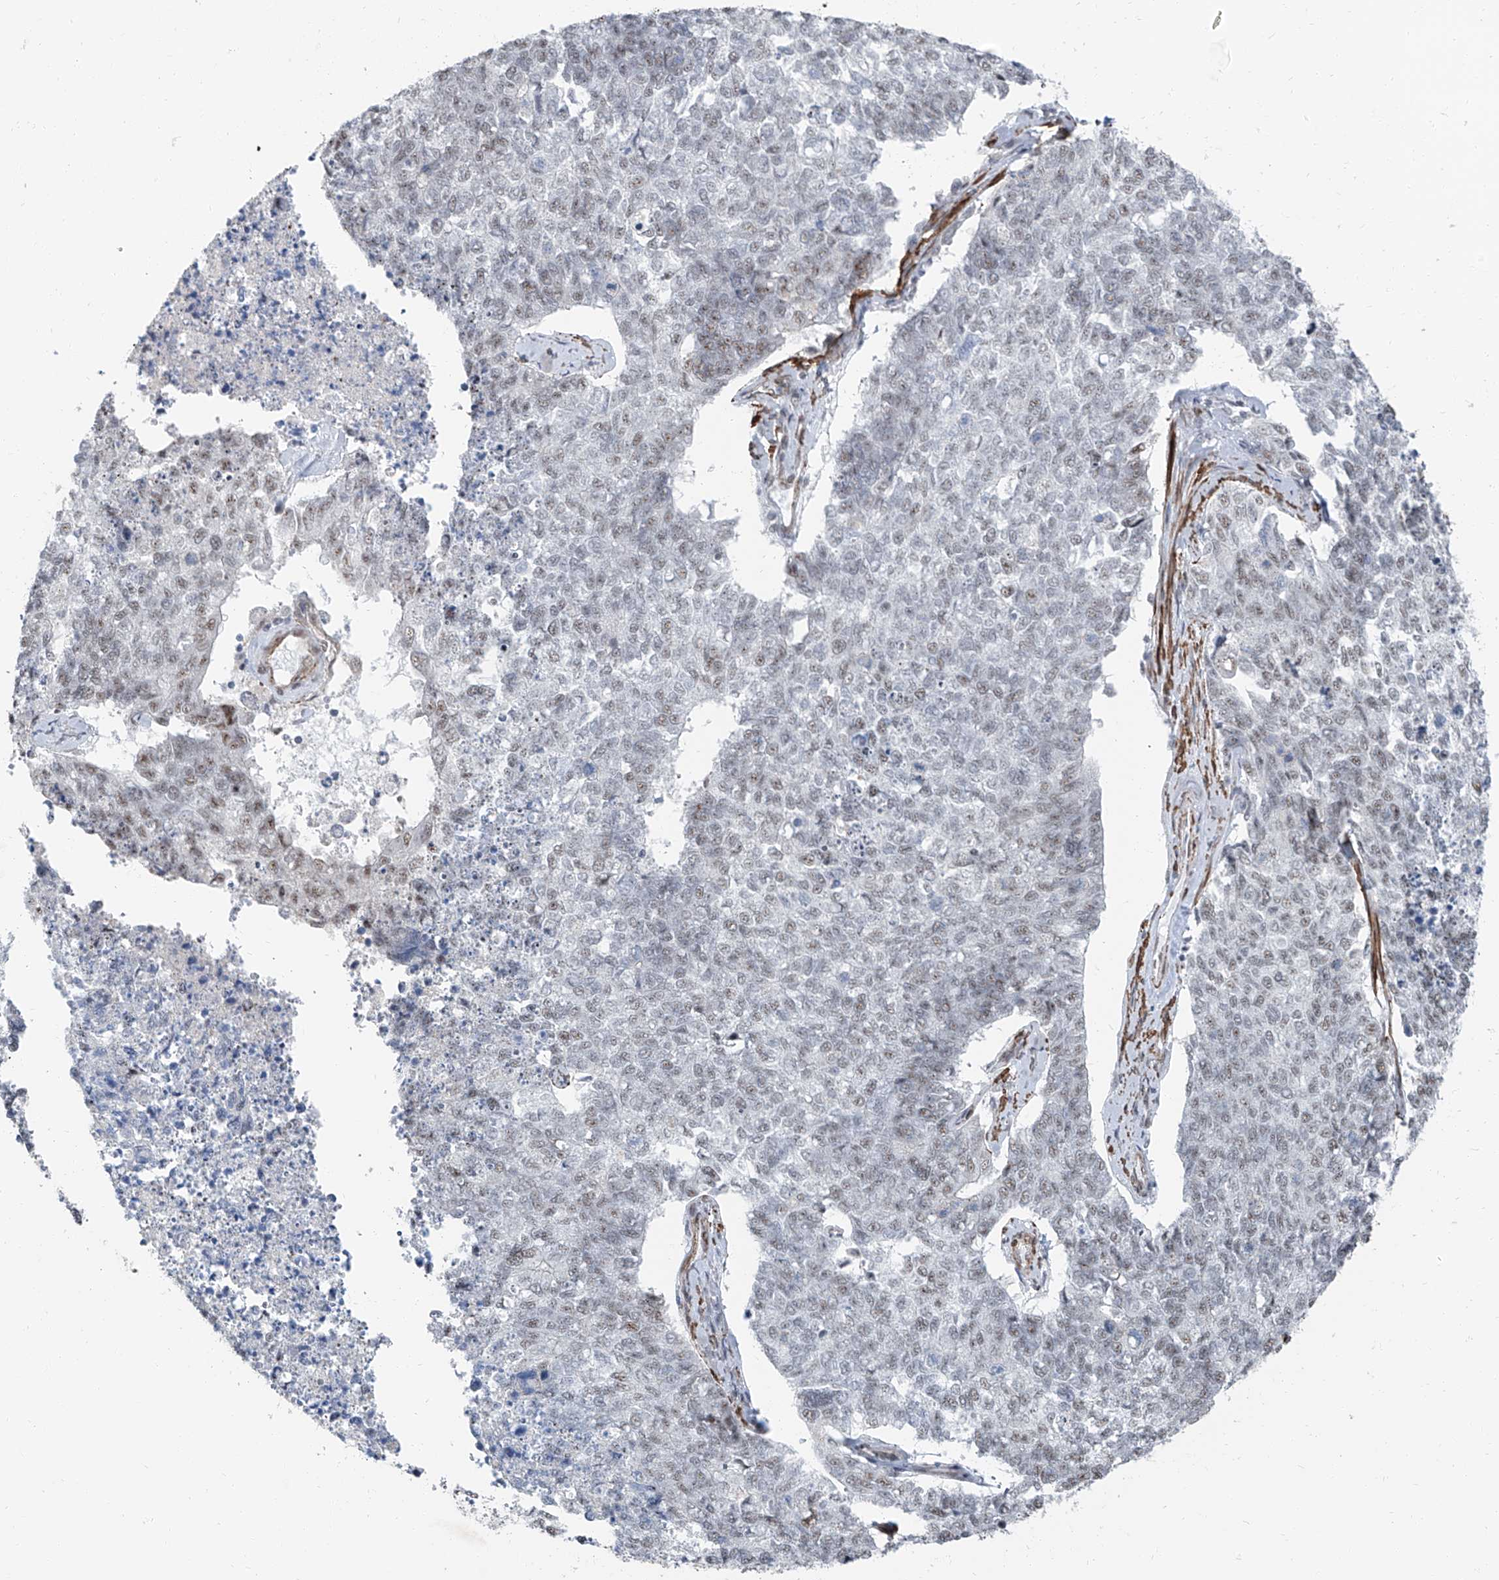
{"staining": {"intensity": "negative", "quantity": "none", "location": "none"}, "tissue": "cervical cancer", "cell_type": "Tumor cells", "image_type": "cancer", "snomed": [{"axis": "morphology", "description": "Squamous cell carcinoma, NOS"}, {"axis": "topography", "description": "Cervix"}], "caption": "The photomicrograph displays no significant positivity in tumor cells of squamous cell carcinoma (cervical).", "gene": "TXLNB", "patient": {"sex": "female", "age": 63}}